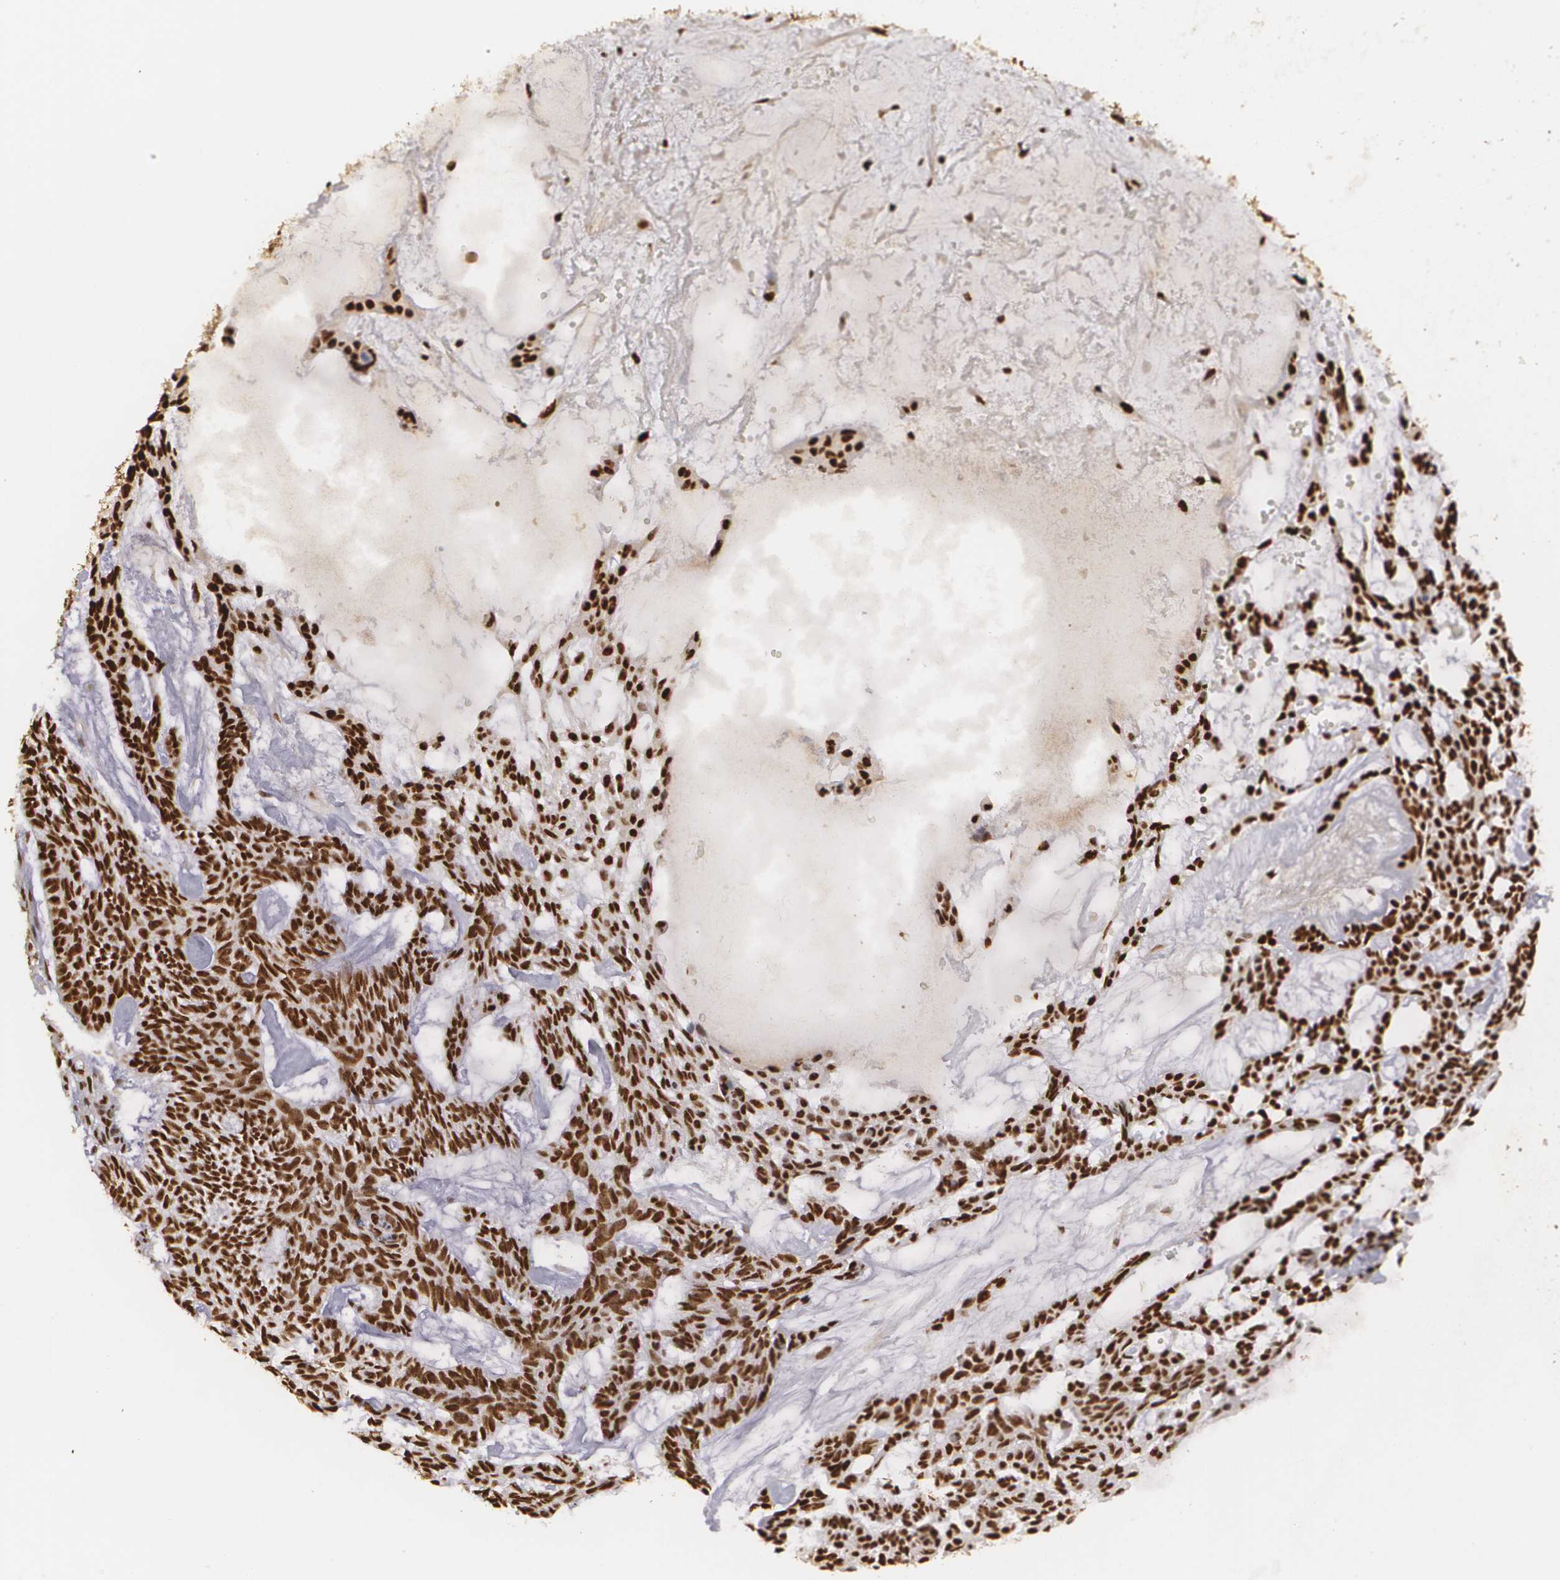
{"staining": {"intensity": "strong", "quantity": ">75%", "location": "cytoplasmic/membranous,nuclear"}, "tissue": "skin cancer", "cell_type": "Tumor cells", "image_type": "cancer", "snomed": [{"axis": "morphology", "description": "Basal cell carcinoma"}, {"axis": "topography", "description": "Skin"}], "caption": "Protein positivity by IHC demonstrates strong cytoplasmic/membranous and nuclear positivity in approximately >75% of tumor cells in skin basal cell carcinoma.", "gene": "RCOR1", "patient": {"sex": "male", "age": 75}}